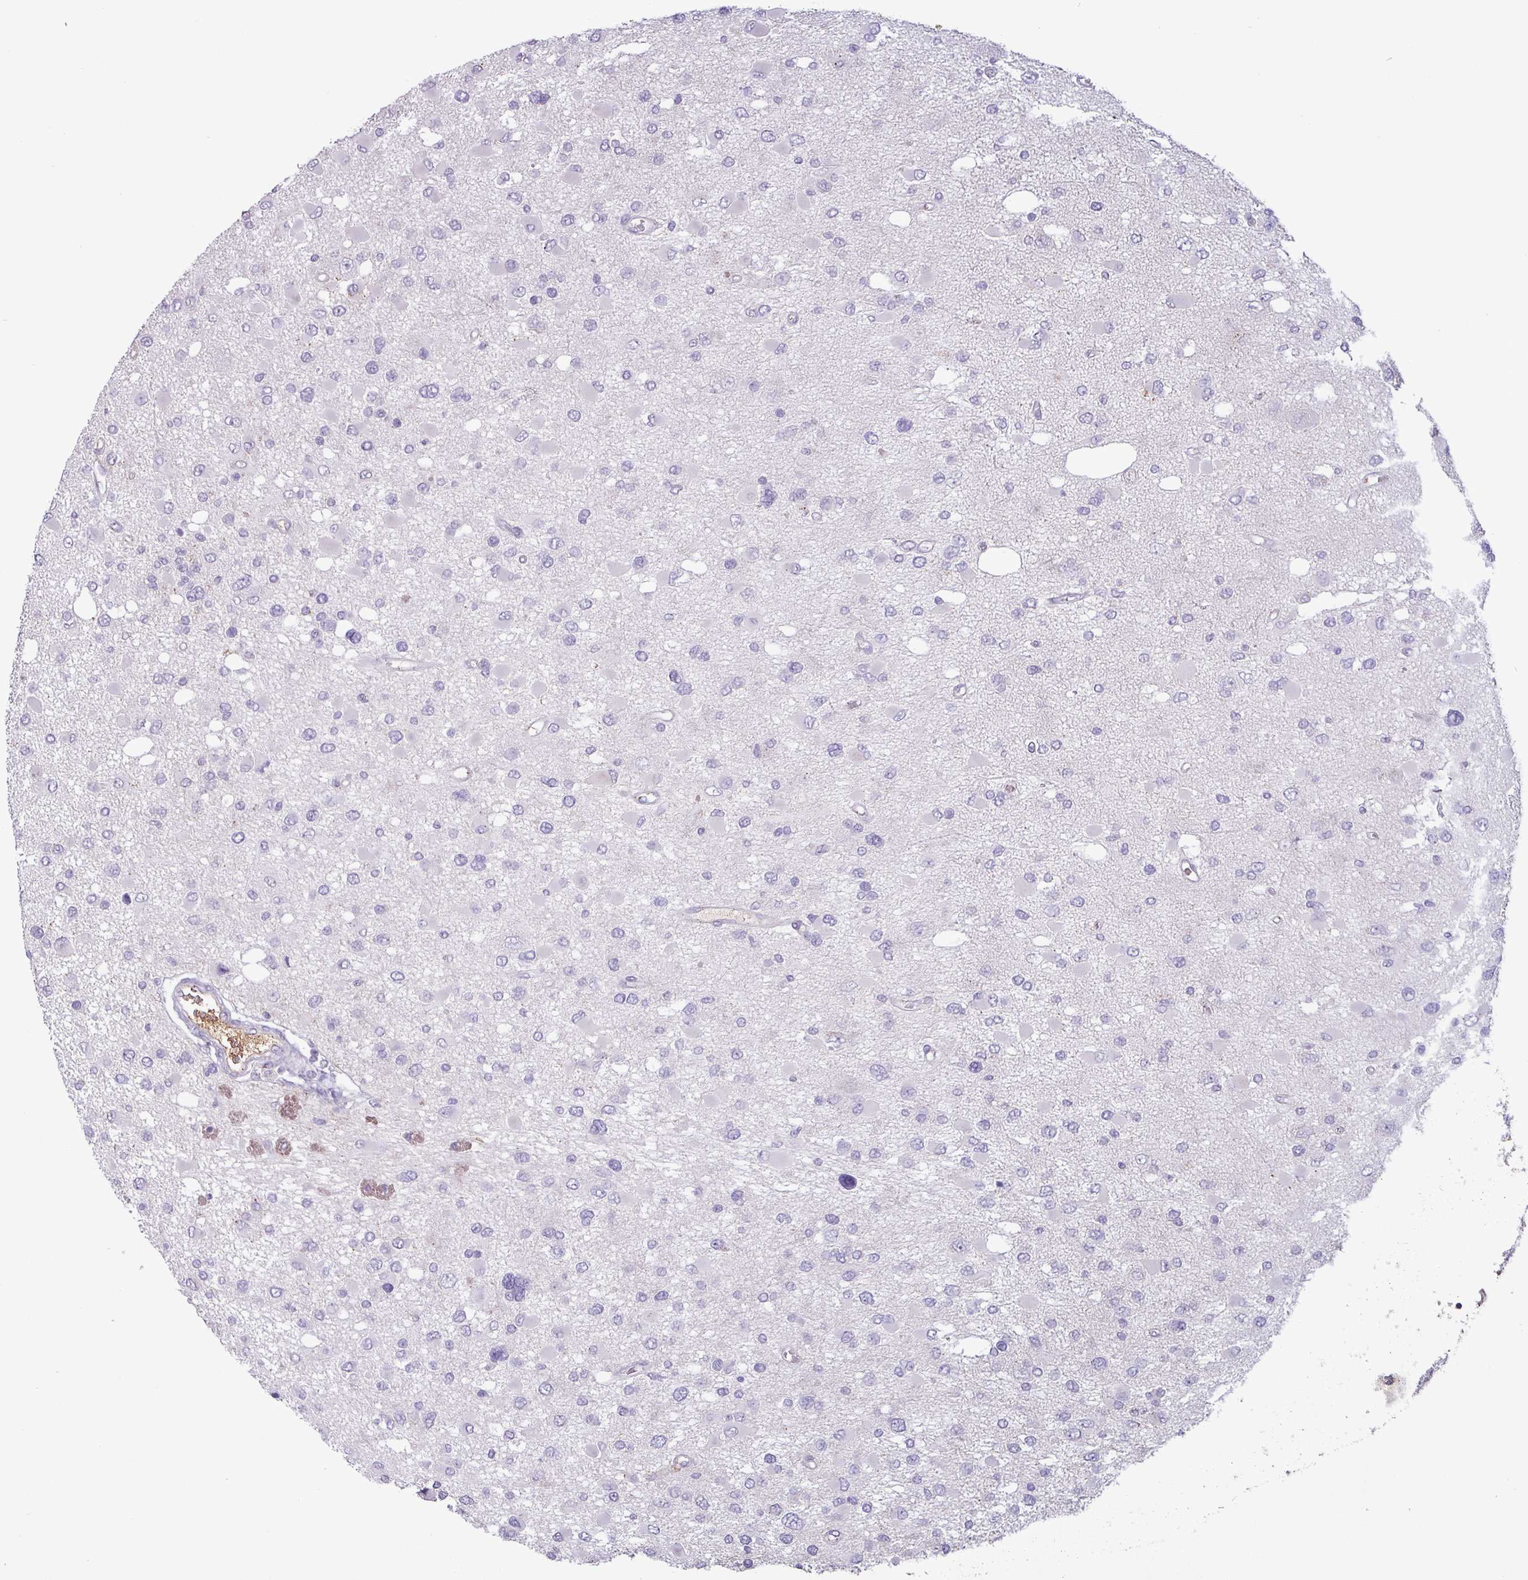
{"staining": {"intensity": "negative", "quantity": "none", "location": "none"}, "tissue": "glioma", "cell_type": "Tumor cells", "image_type": "cancer", "snomed": [{"axis": "morphology", "description": "Glioma, malignant, High grade"}, {"axis": "topography", "description": "Brain"}], "caption": "There is no significant positivity in tumor cells of glioma.", "gene": "PLIN2", "patient": {"sex": "male", "age": 53}}